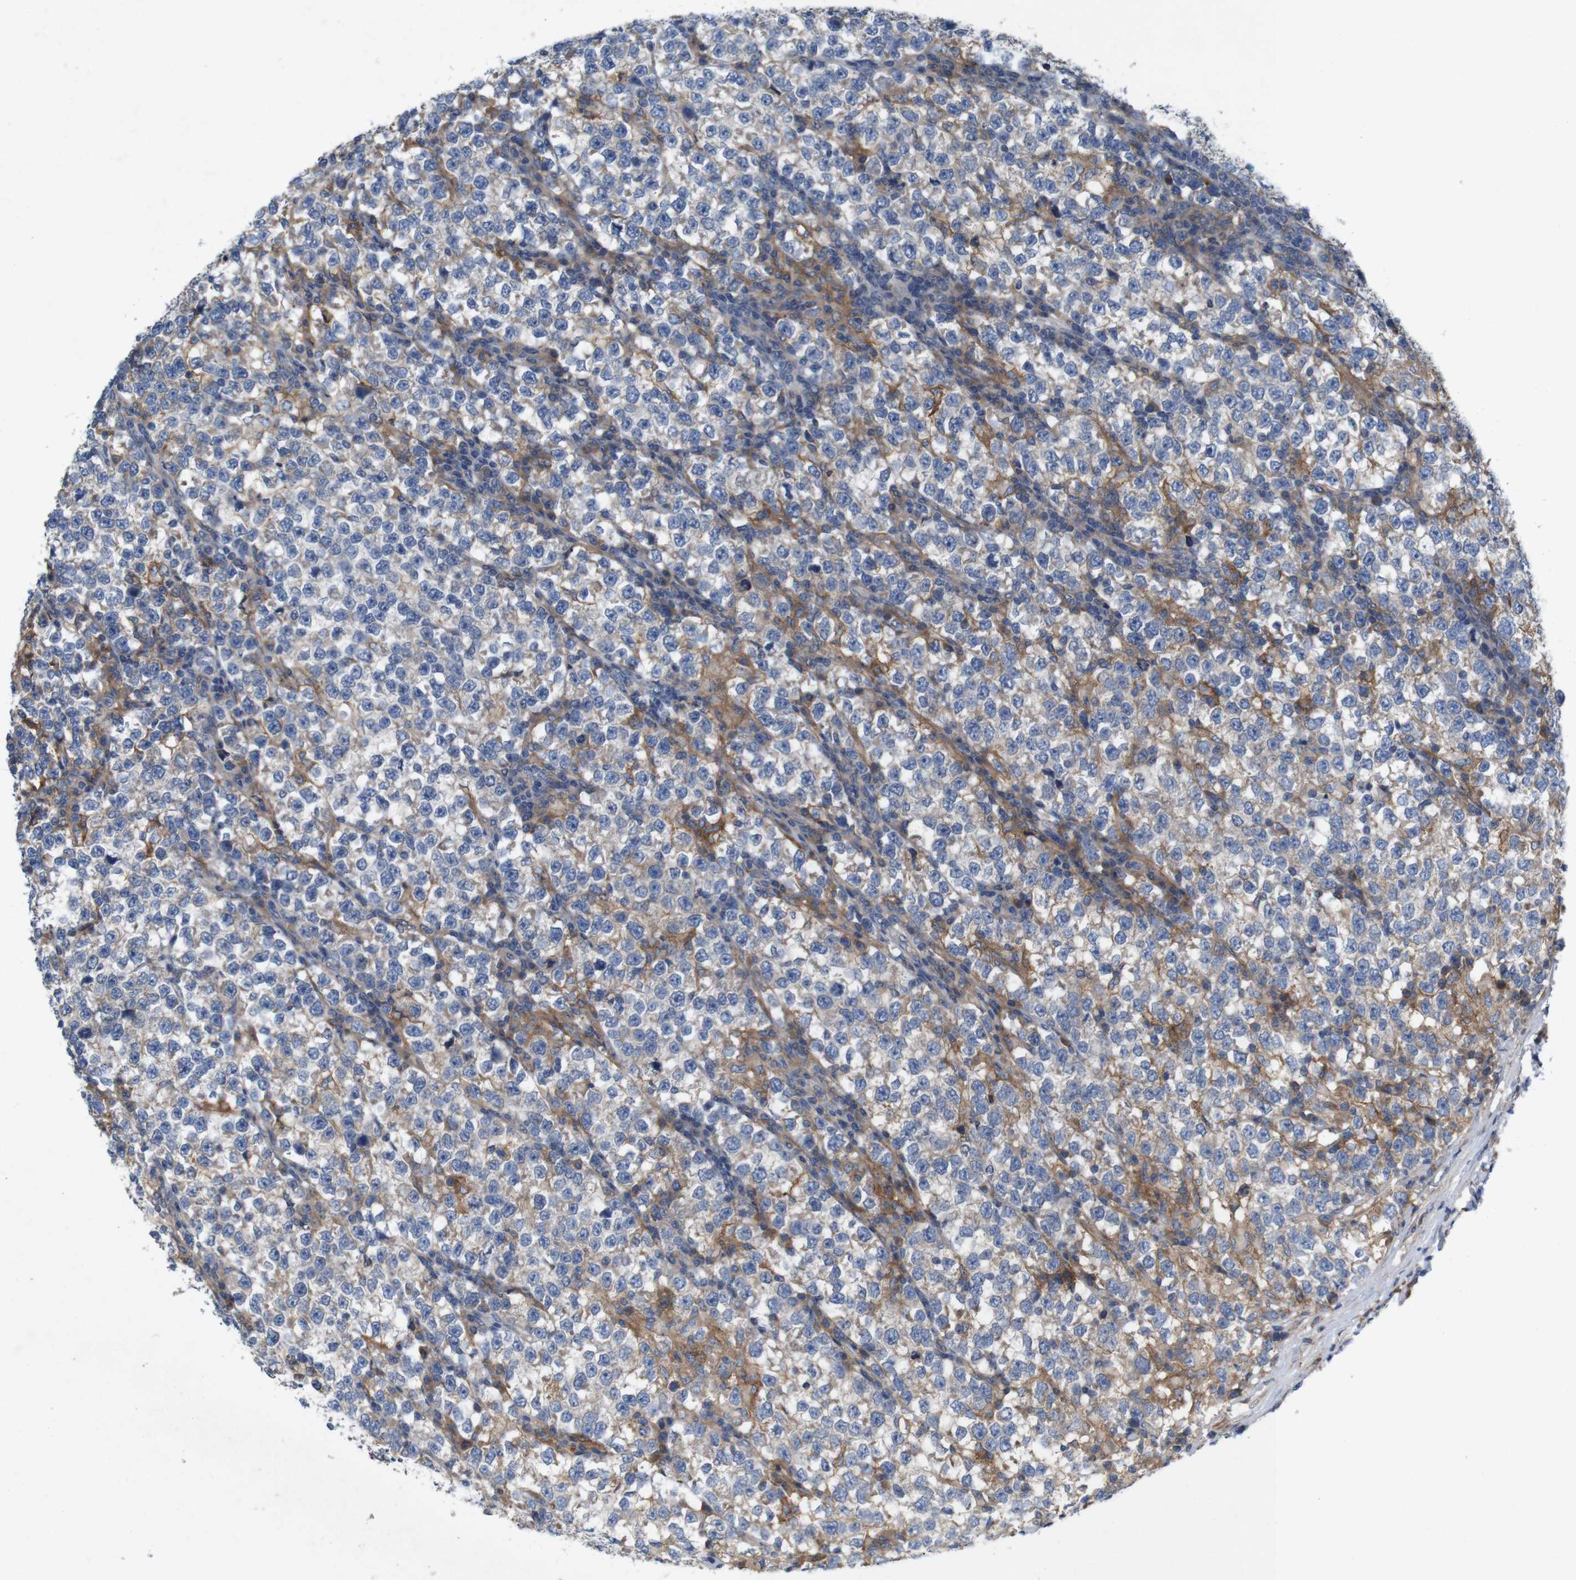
{"staining": {"intensity": "weak", "quantity": "<25%", "location": "cytoplasmic/membranous"}, "tissue": "testis cancer", "cell_type": "Tumor cells", "image_type": "cancer", "snomed": [{"axis": "morphology", "description": "Normal tissue, NOS"}, {"axis": "morphology", "description": "Seminoma, NOS"}, {"axis": "topography", "description": "Testis"}], "caption": "Protein analysis of seminoma (testis) shows no significant staining in tumor cells.", "gene": "SIGLEC8", "patient": {"sex": "male", "age": 43}}